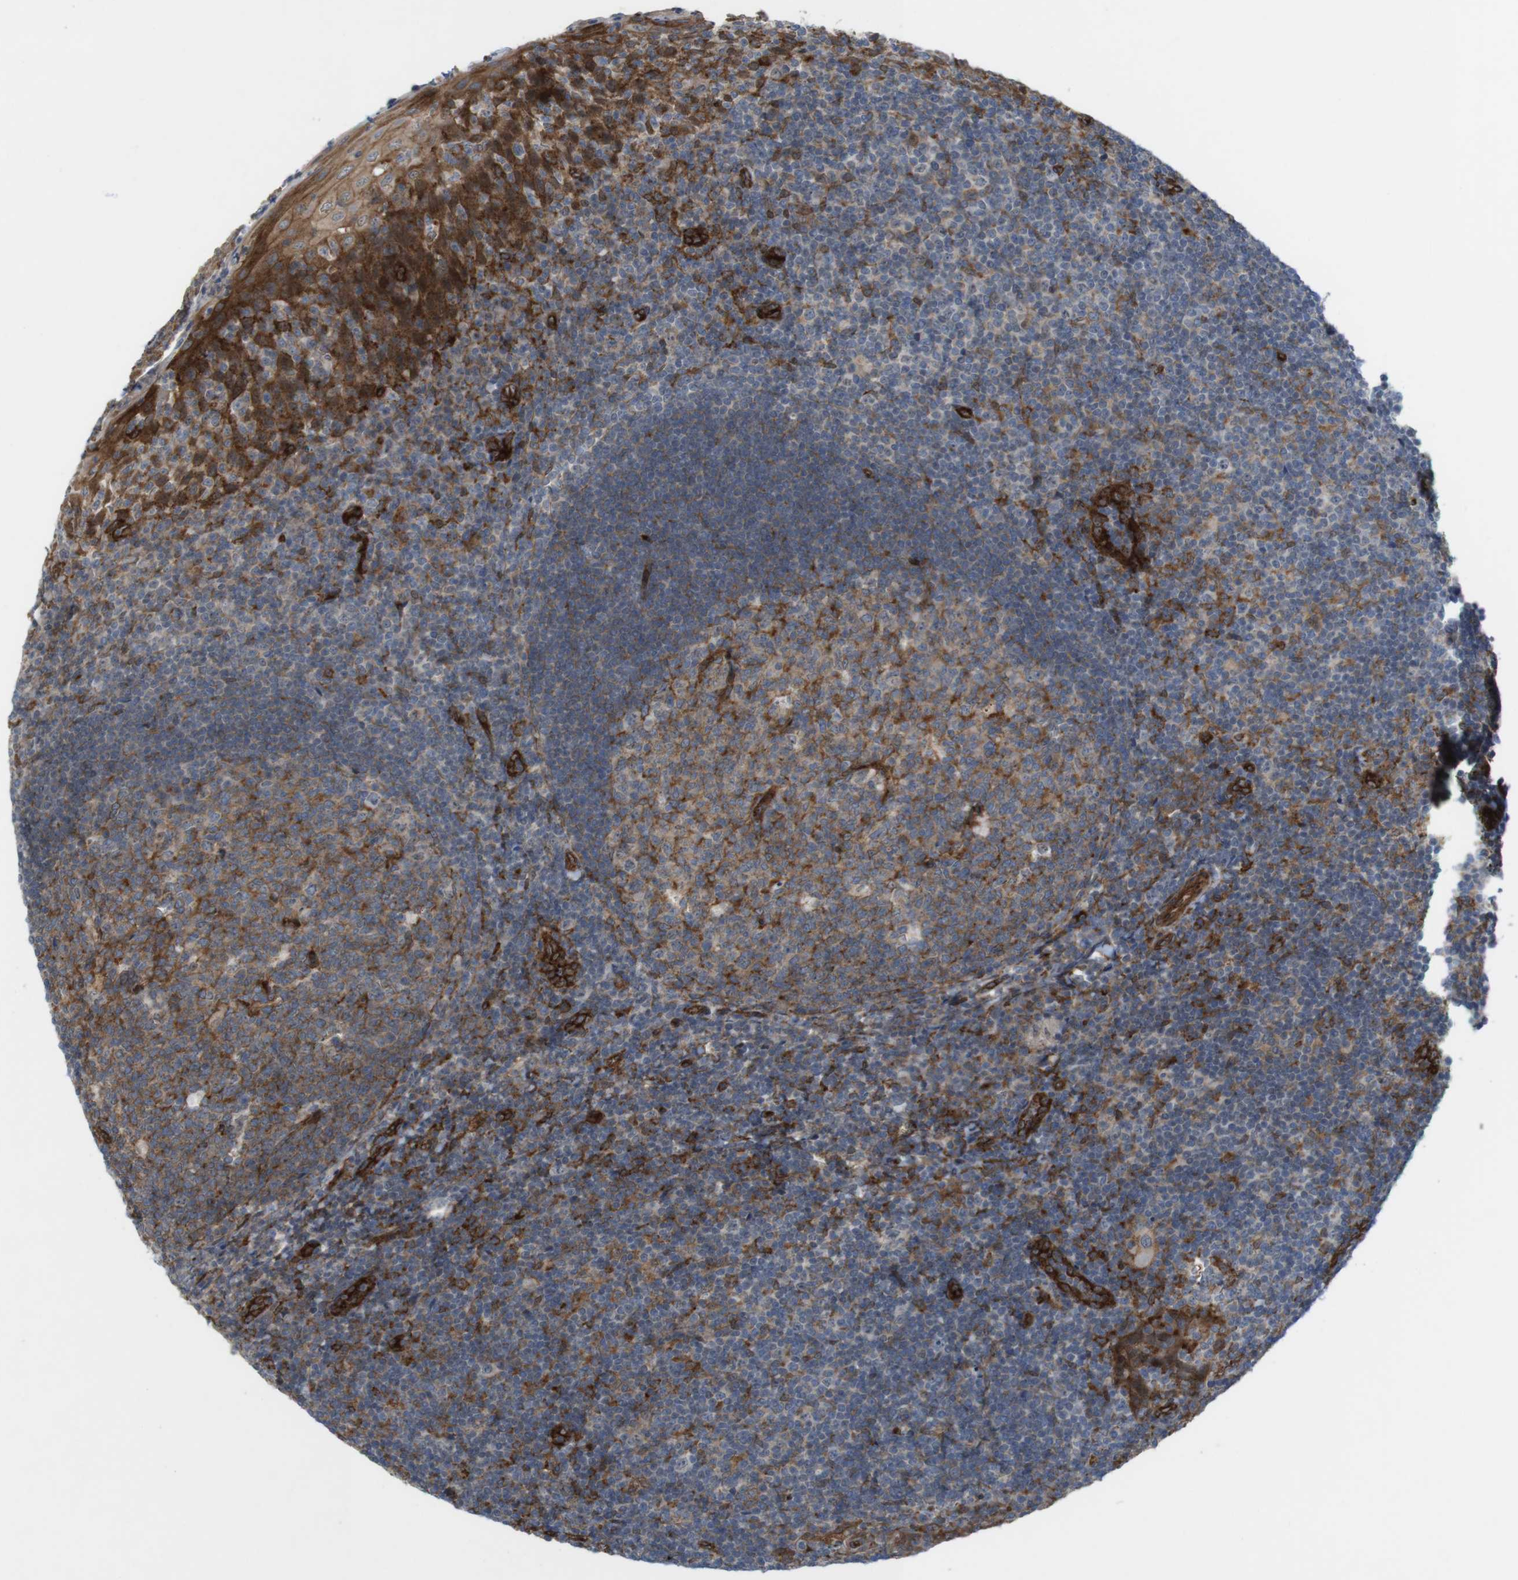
{"staining": {"intensity": "moderate", "quantity": ">75%", "location": "cytoplasmic/membranous"}, "tissue": "tonsil", "cell_type": "Germinal center cells", "image_type": "normal", "snomed": [{"axis": "morphology", "description": "Normal tissue, NOS"}, {"axis": "topography", "description": "Tonsil"}], "caption": "Immunohistochemistry (IHC) photomicrograph of normal tonsil: tonsil stained using IHC reveals medium levels of moderate protein expression localized specifically in the cytoplasmic/membranous of germinal center cells, appearing as a cytoplasmic/membranous brown color.", "gene": "PTGER4", "patient": {"sex": "male", "age": 37}}